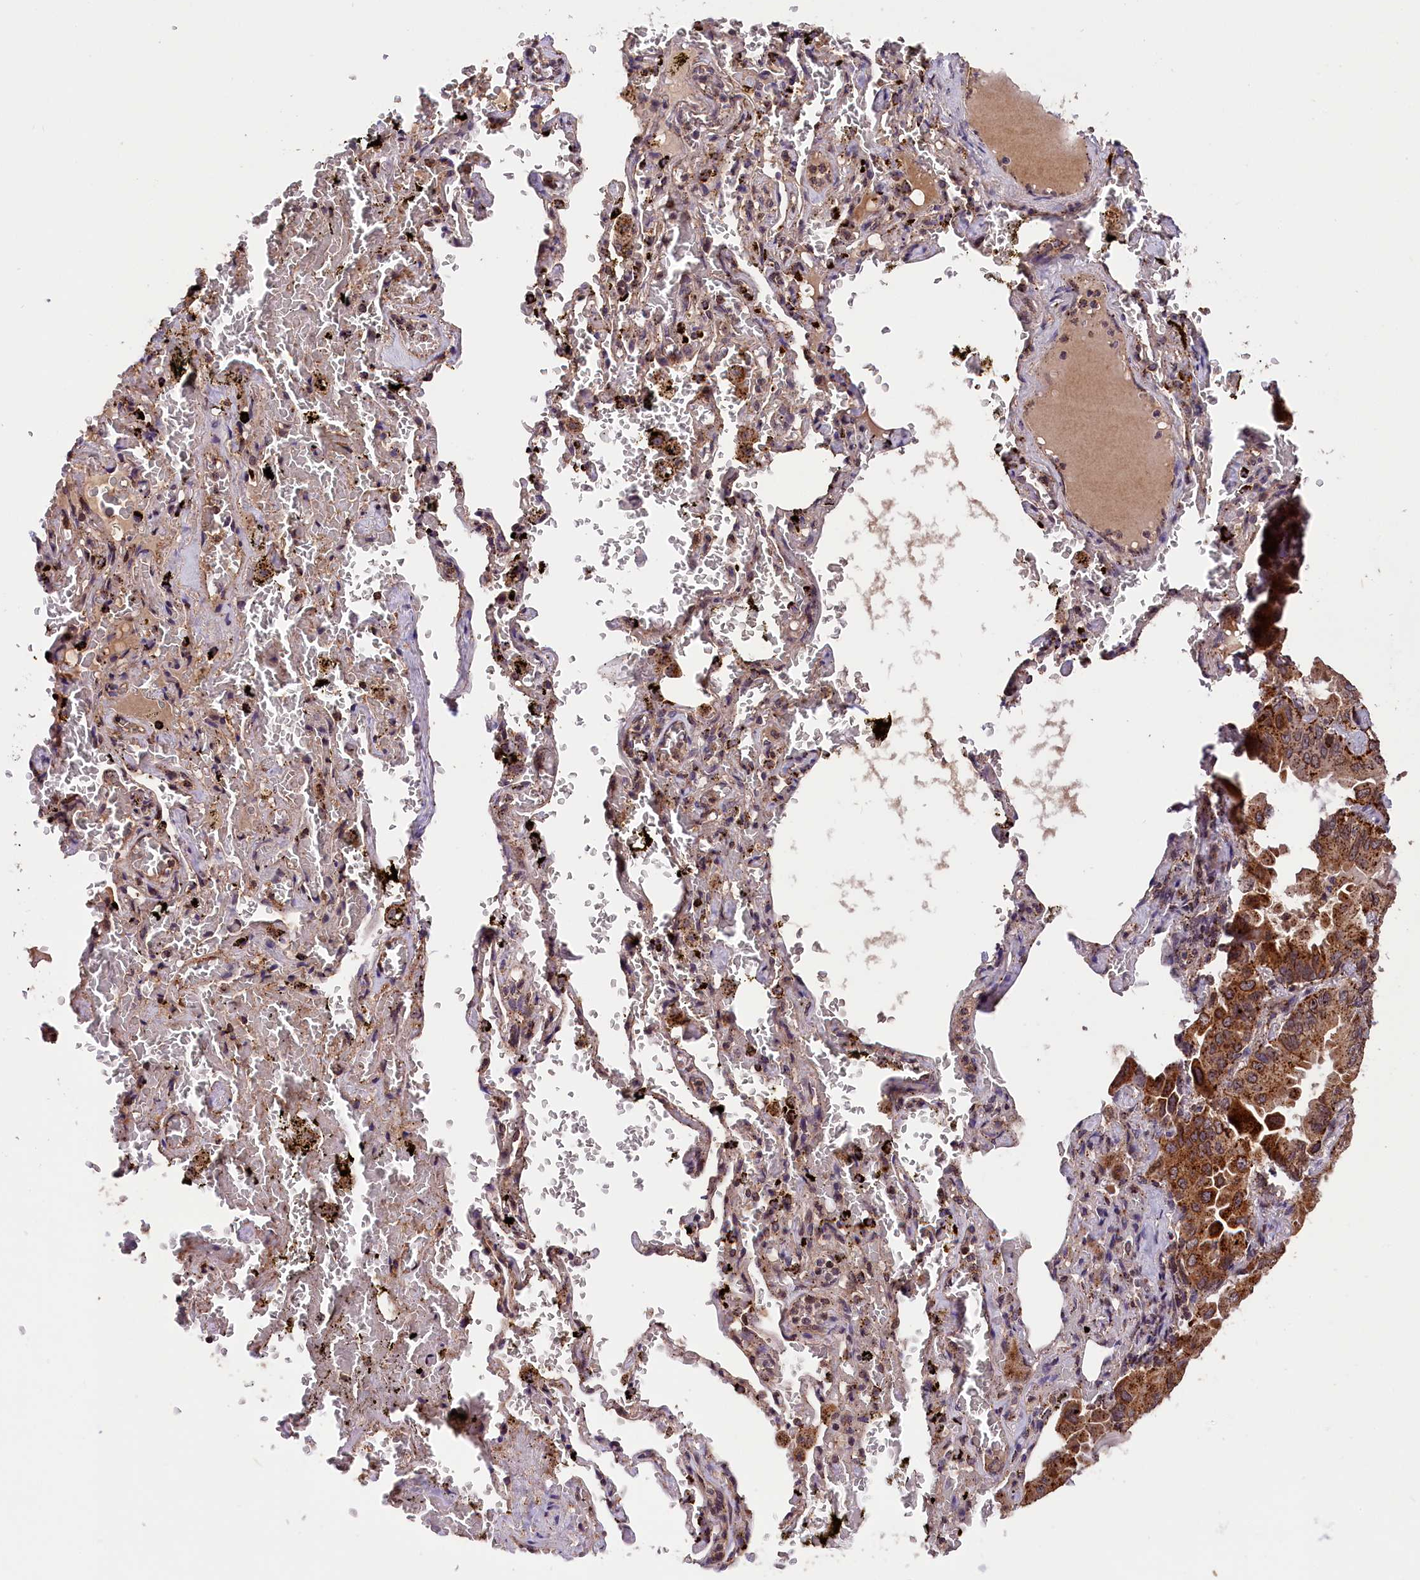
{"staining": {"intensity": "strong", "quantity": ">75%", "location": "cytoplasmic/membranous"}, "tissue": "lung cancer", "cell_type": "Tumor cells", "image_type": "cancer", "snomed": [{"axis": "morphology", "description": "Adenocarcinoma, NOS"}, {"axis": "topography", "description": "Lung"}], "caption": "Human lung adenocarcinoma stained with a protein marker displays strong staining in tumor cells.", "gene": "IST1", "patient": {"sex": "male", "age": 64}}